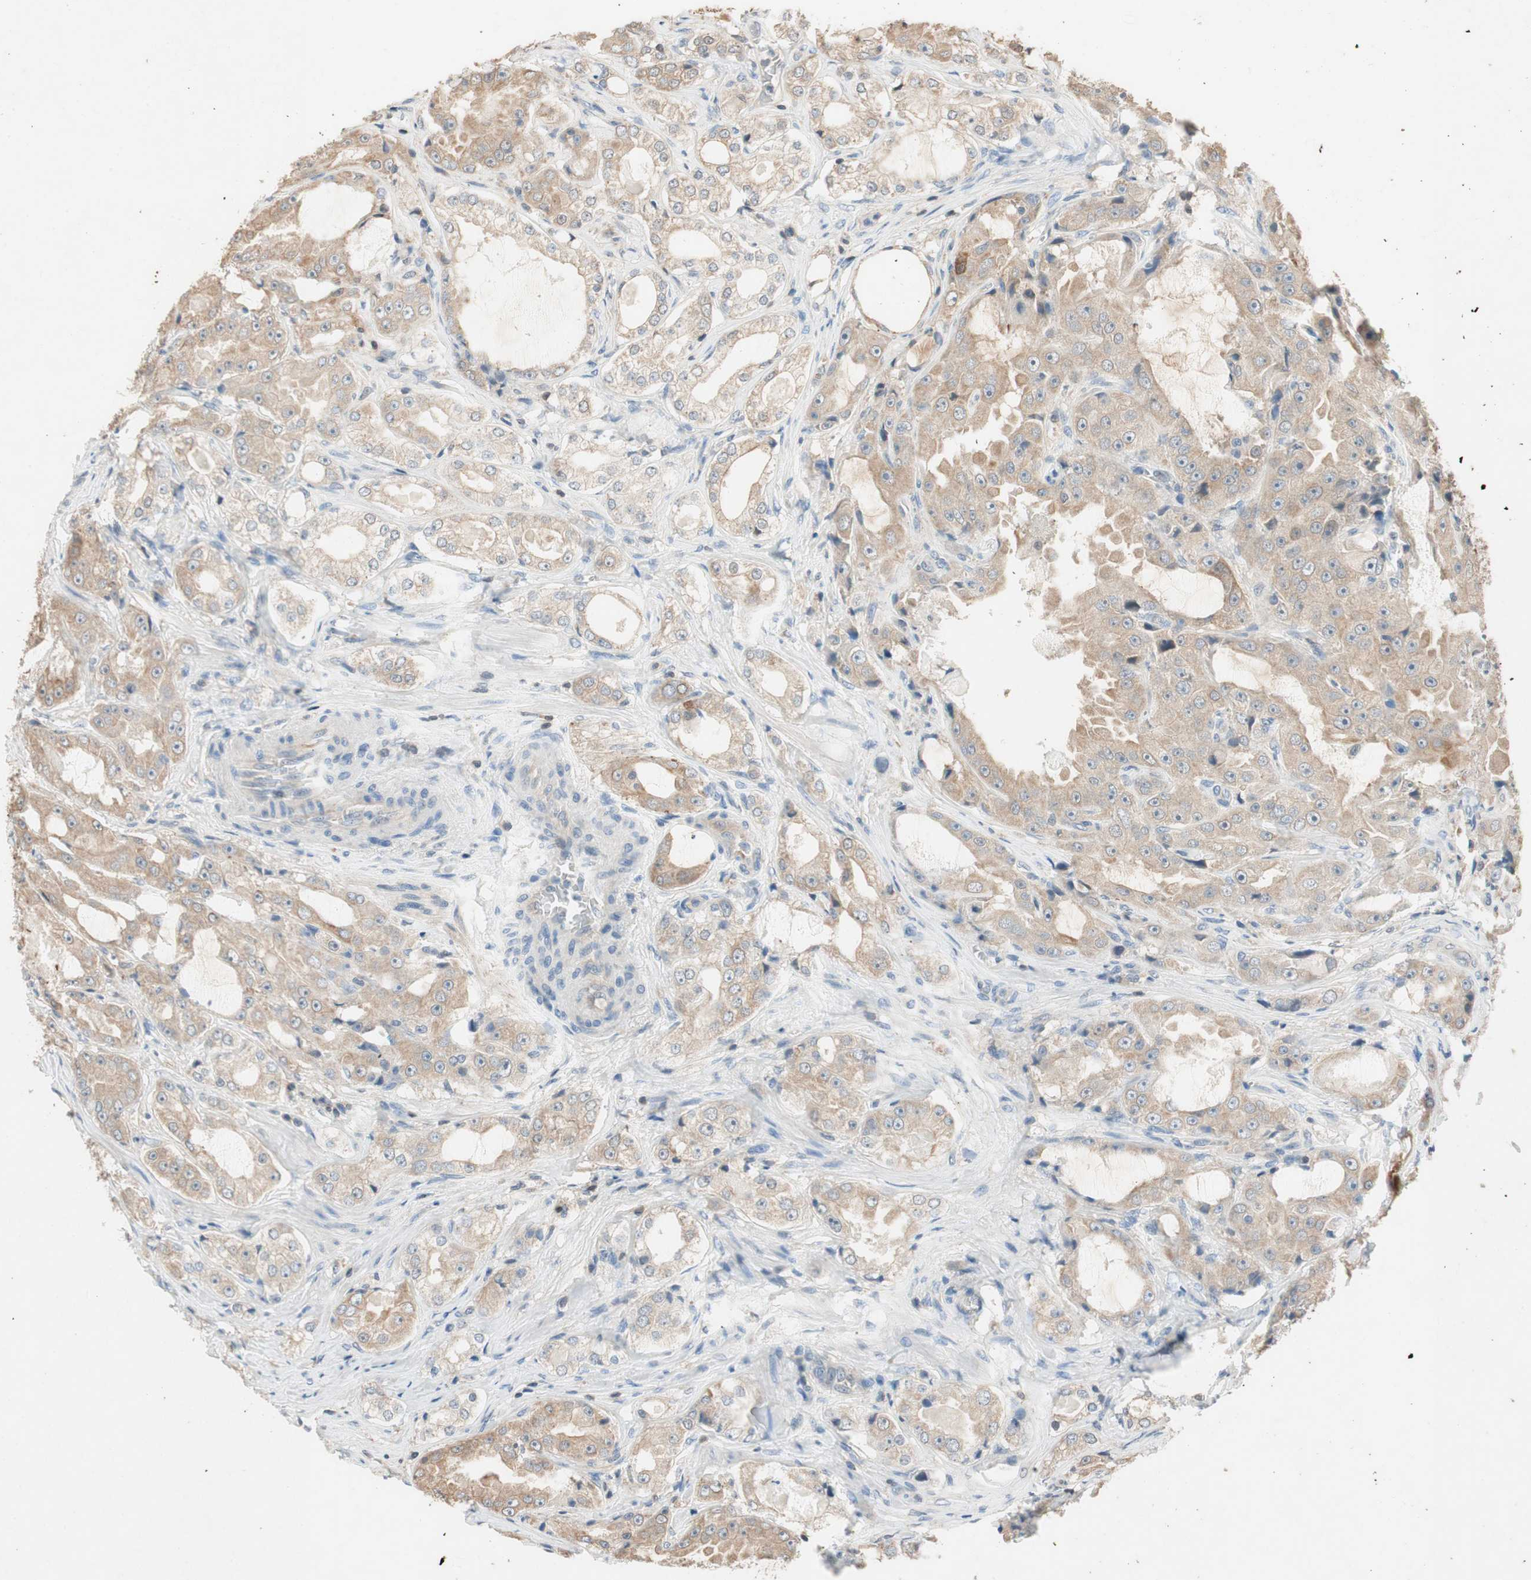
{"staining": {"intensity": "moderate", "quantity": "<25%", "location": "cytoplasmic/membranous,nuclear"}, "tissue": "prostate cancer", "cell_type": "Tumor cells", "image_type": "cancer", "snomed": [{"axis": "morphology", "description": "Adenocarcinoma, High grade"}, {"axis": "topography", "description": "Prostate"}], "caption": "DAB immunohistochemical staining of prostate adenocarcinoma (high-grade) exhibits moderate cytoplasmic/membranous and nuclear protein staining in approximately <25% of tumor cells. Using DAB (3,3'-diaminobenzidine) (brown) and hematoxylin (blue) stains, captured at high magnification using brightfield microscopy.", "gene": "SERPINB5", "patient": {"sex": "male", "age": 73}}